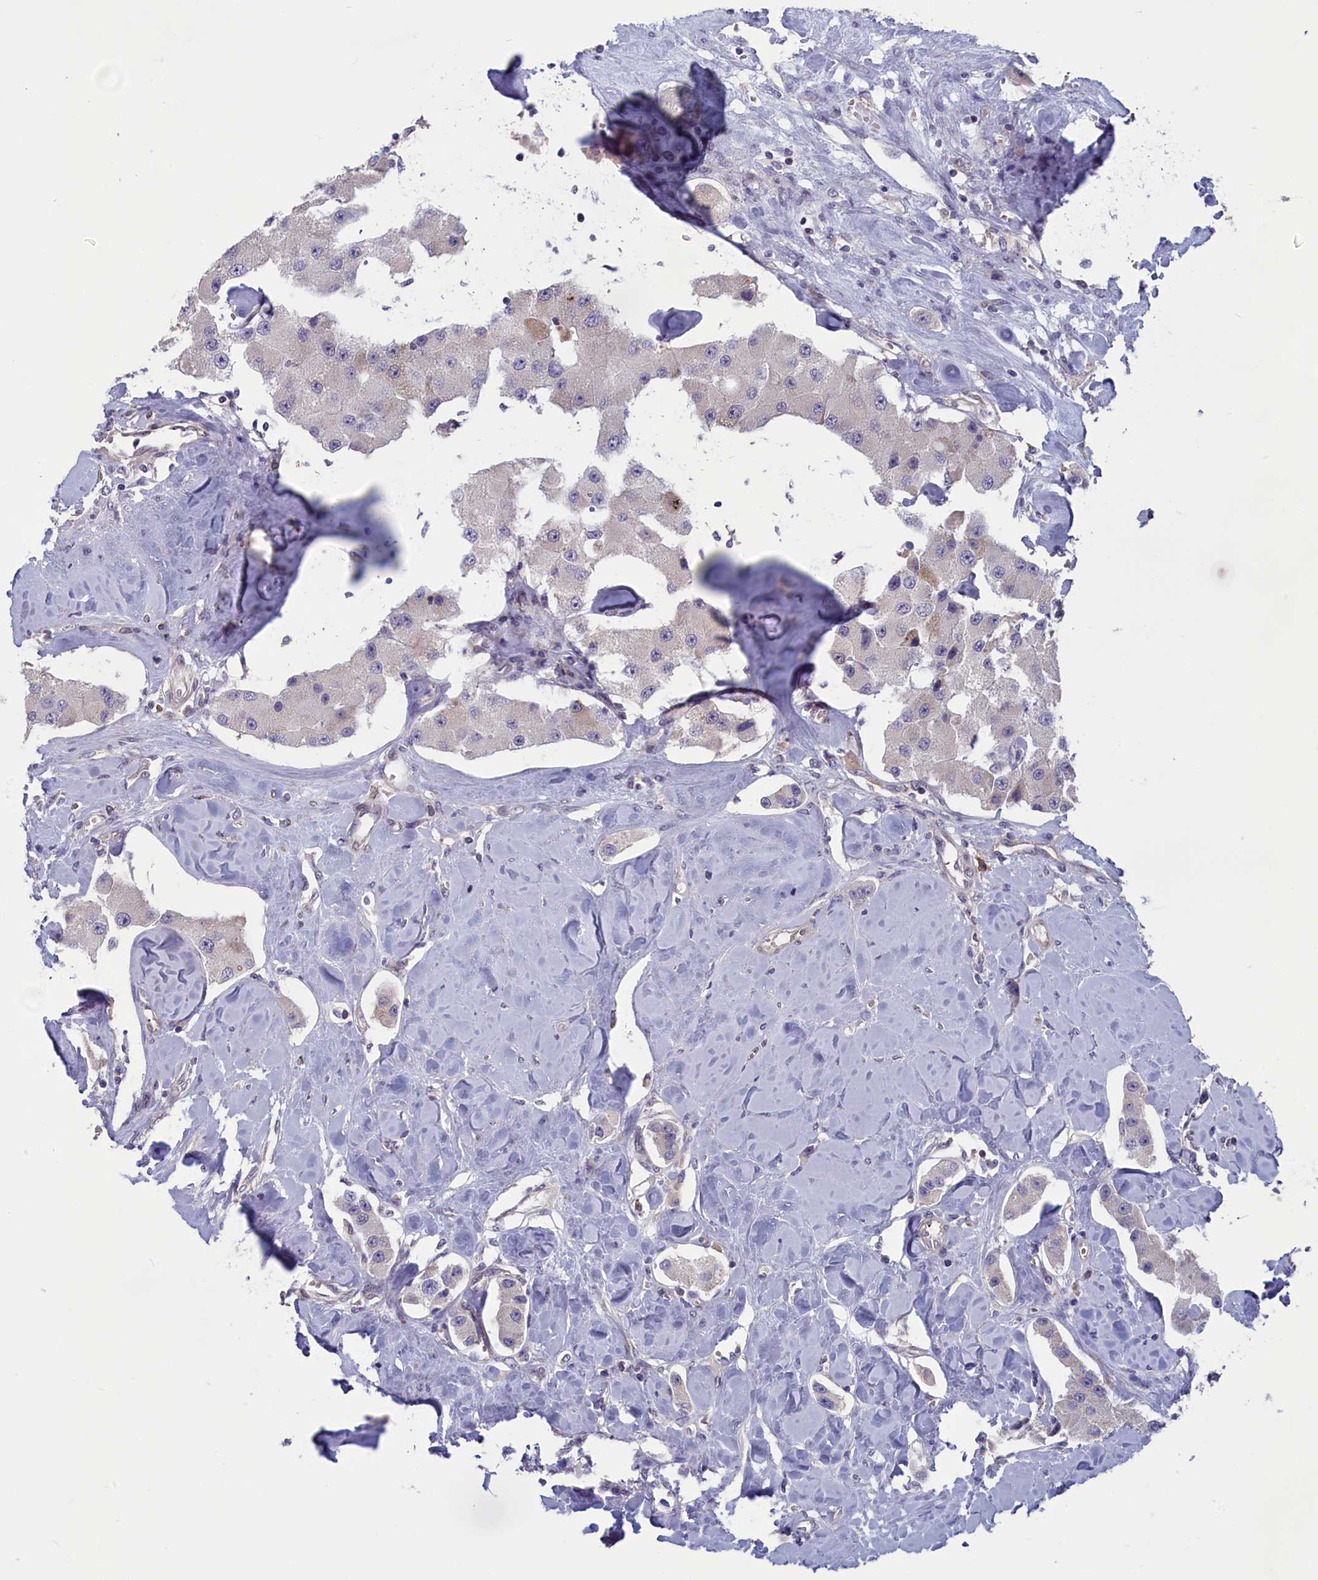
{"staining": {"intensity": "negative", "quantity": "none", "location": "none"}, "tissue": "carcinoid", "cell_type": "Tumor cells", "image_type": "cancer", "snomed": [{"axis": "morphology", "description": "Carcinoid, malignant, NOS"}, {"axis": "topography", "description": "Pancreas"}], "caption": "The micrograph shows no significant staining in tumor cells of carcinoid (malignant). (Brightfield microscopy of DAB IHC at high magnification).", "gene": "MRI1", "patient": {"sex": "male", "age": 41}}